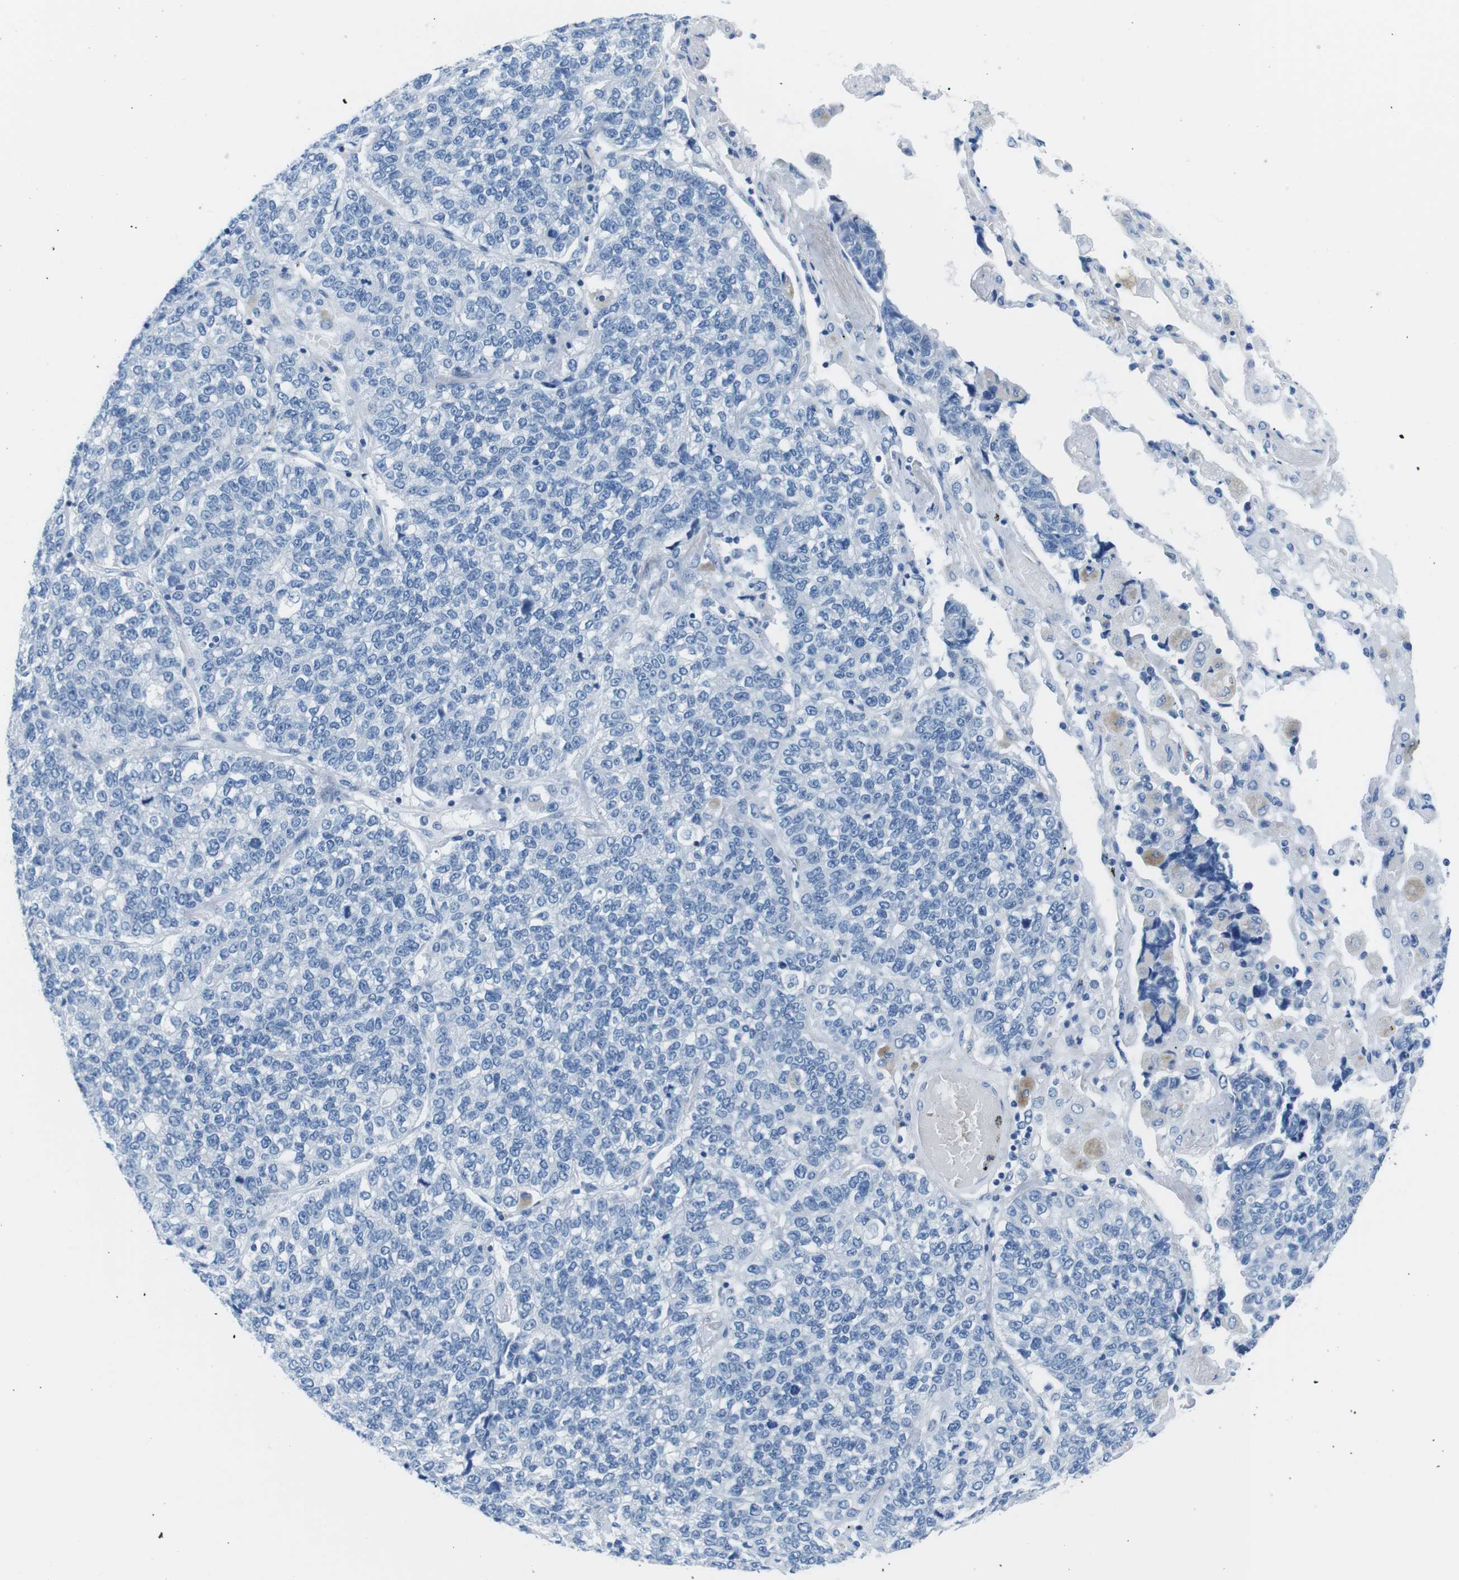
{"staining": {"intensity": "negative", "quantity": "none", "location": "none"}, "tissue": "lung cancer", "cell_type": "Tumor cells", "image_type": "cancer", "snomed": [{"axis": "morphology", "description": "Adenocarcinoma, NOS"}, {"axis": "topography", "description": "Lung"}], "caption": "IHC micrograph of neoplastic tissue: human lung cancer (adenocarcinoma) stained with DAB reveals no significant protein positivity in tumor cells. (Brightfield microscopy of DAB immunohistochemistry at high magnification).", "gene": "MUC2", "patient": {"sex": "male", "age": 49}}